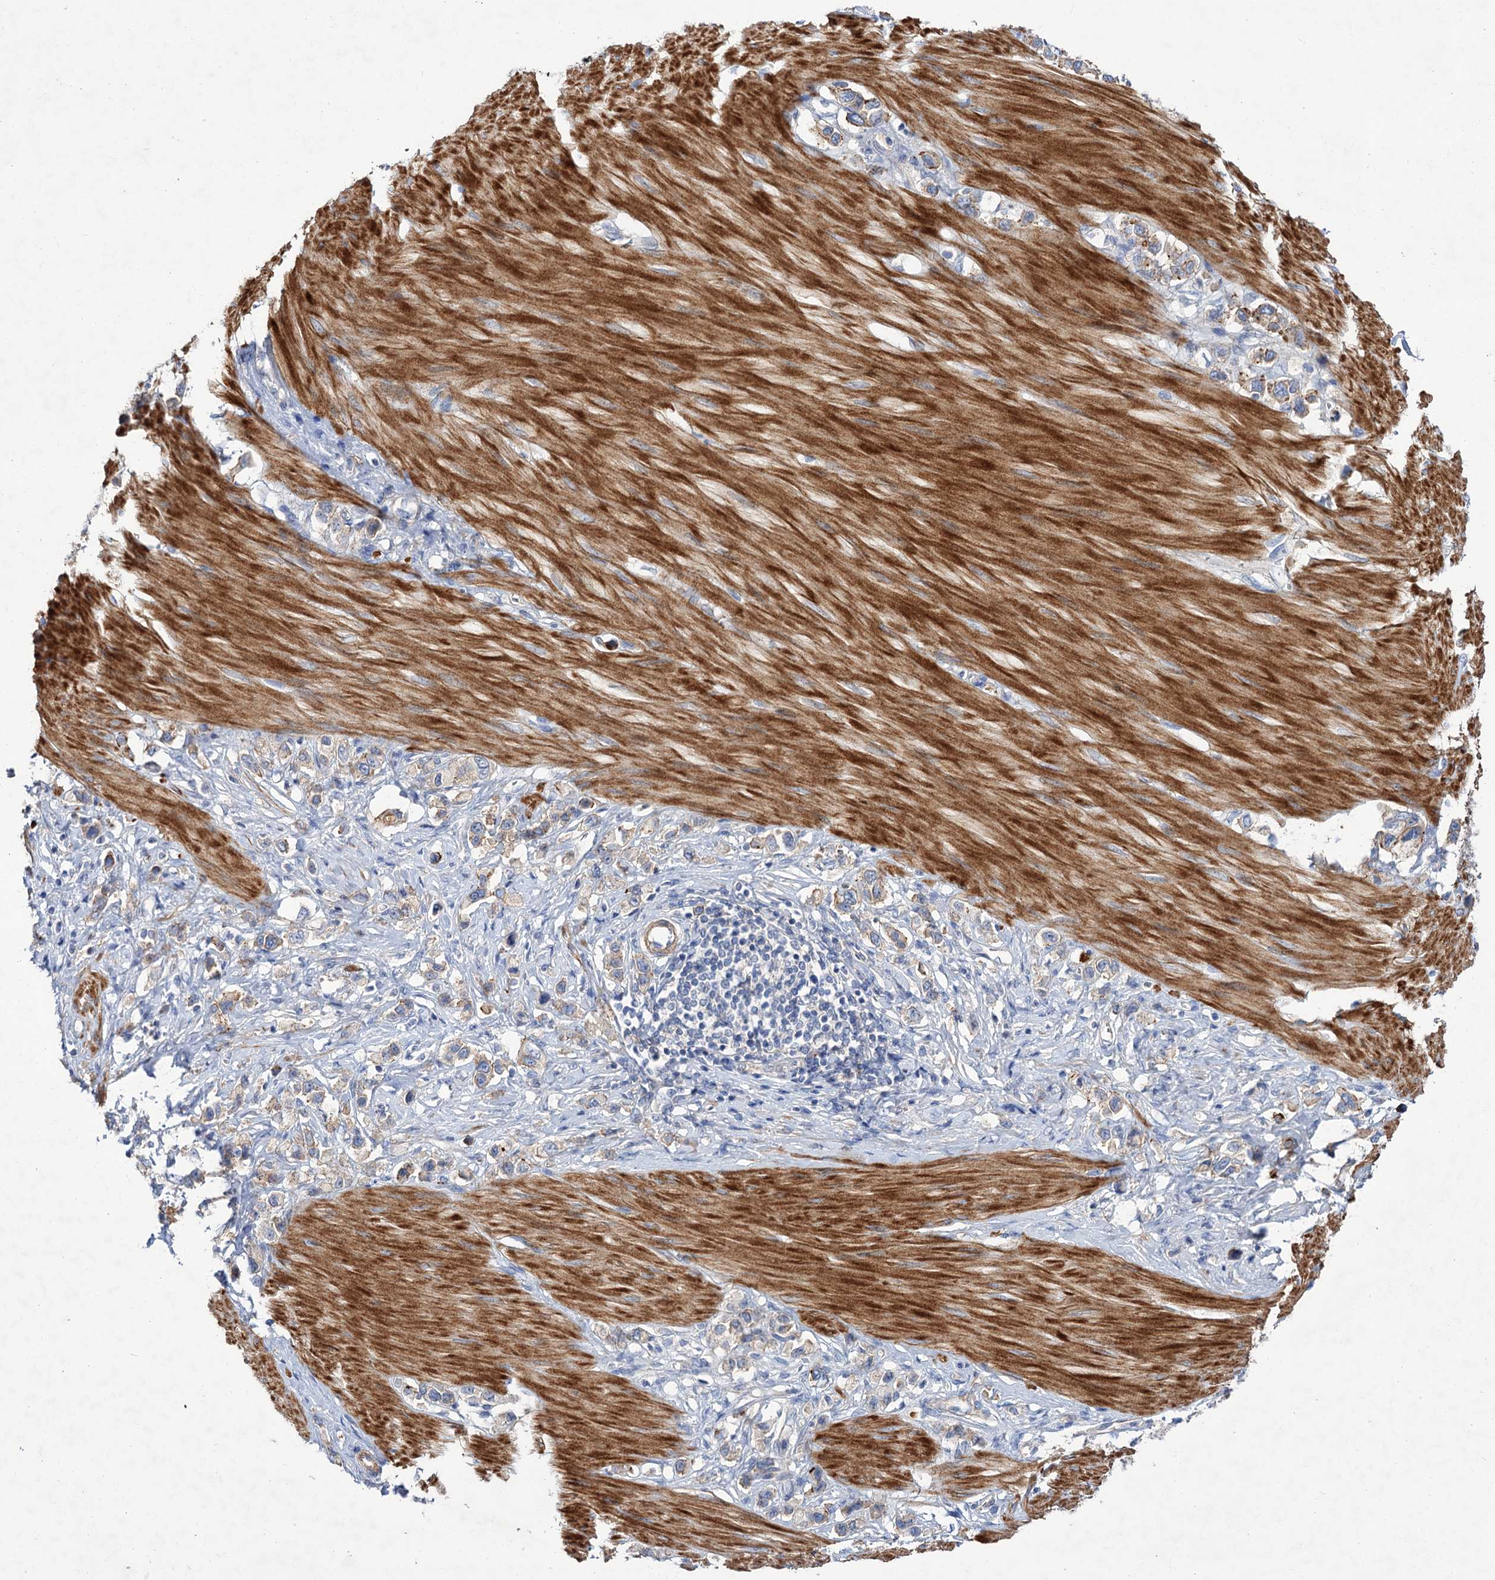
{"staining": {"intensity": "weak", "quantity": "<25%", "location": "cytoplasmic/membranous"}, "tissue": "stomach cancer", "cell_type": "Tumor cells", "image_type": "cancer", "snomed": [{"axis": "morphology", "description": "Adenocarcinoma, NOS"}, {"axis": "topography", "description": "Stomach"}], "caption": "This is a photomicrograph of immunohistochemistry staining of adenocarcinoma (stomach), which shows no expression in tumor cells. (Brightfield microscopy of DAB immunohistochemistry at high magnification).", "gene": "NUDCD2", "patient": {"sex": "female", "age": 65}}